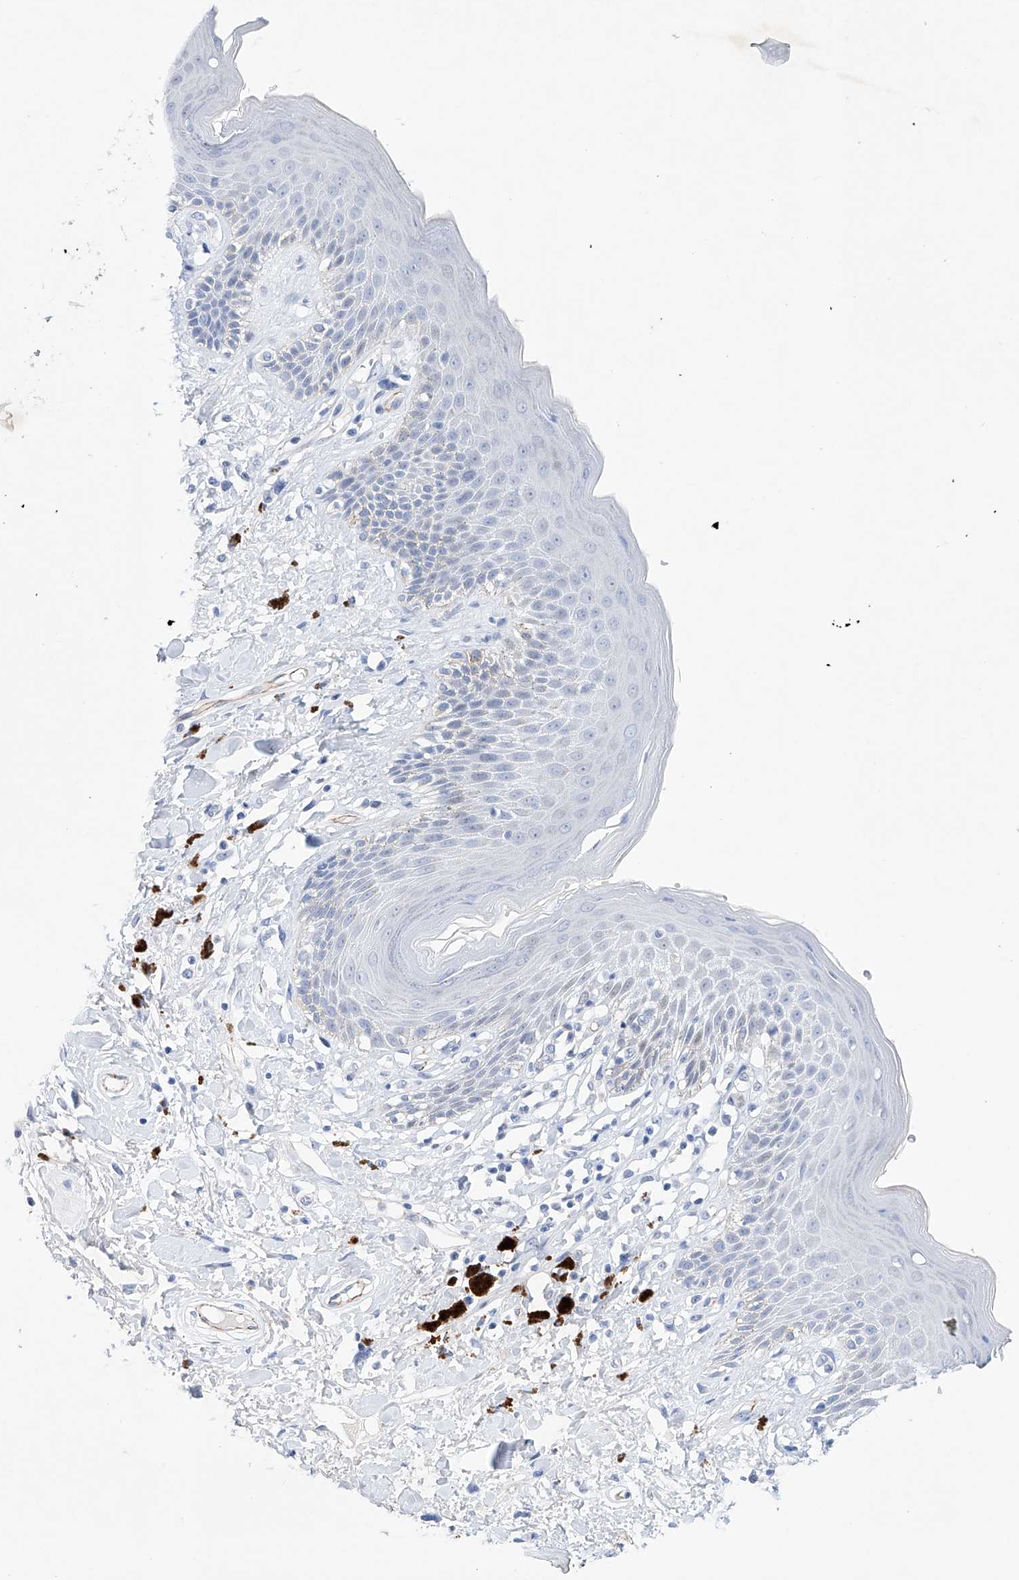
{"staining": {"intensity": "moderate", "quantity": "<25%", "location": "cytoplasmic/membranous"}, "tissue": "skin", "cell_type": "Epidermal cells", "image_type": "normal", "snomed": [{"axis": "morphology", "description": "Normal tissue, NOS"}, {"axis": "topography", "description": "Anal"}], "caption": "Immunohistochemical staining of normal human skin demonstrates moderate cytoplasmic/membranous protein positivity in approximately <25% of epidermal cells.", "gene": "ETV7", "patient": {"sex": "female", "age": 78}}